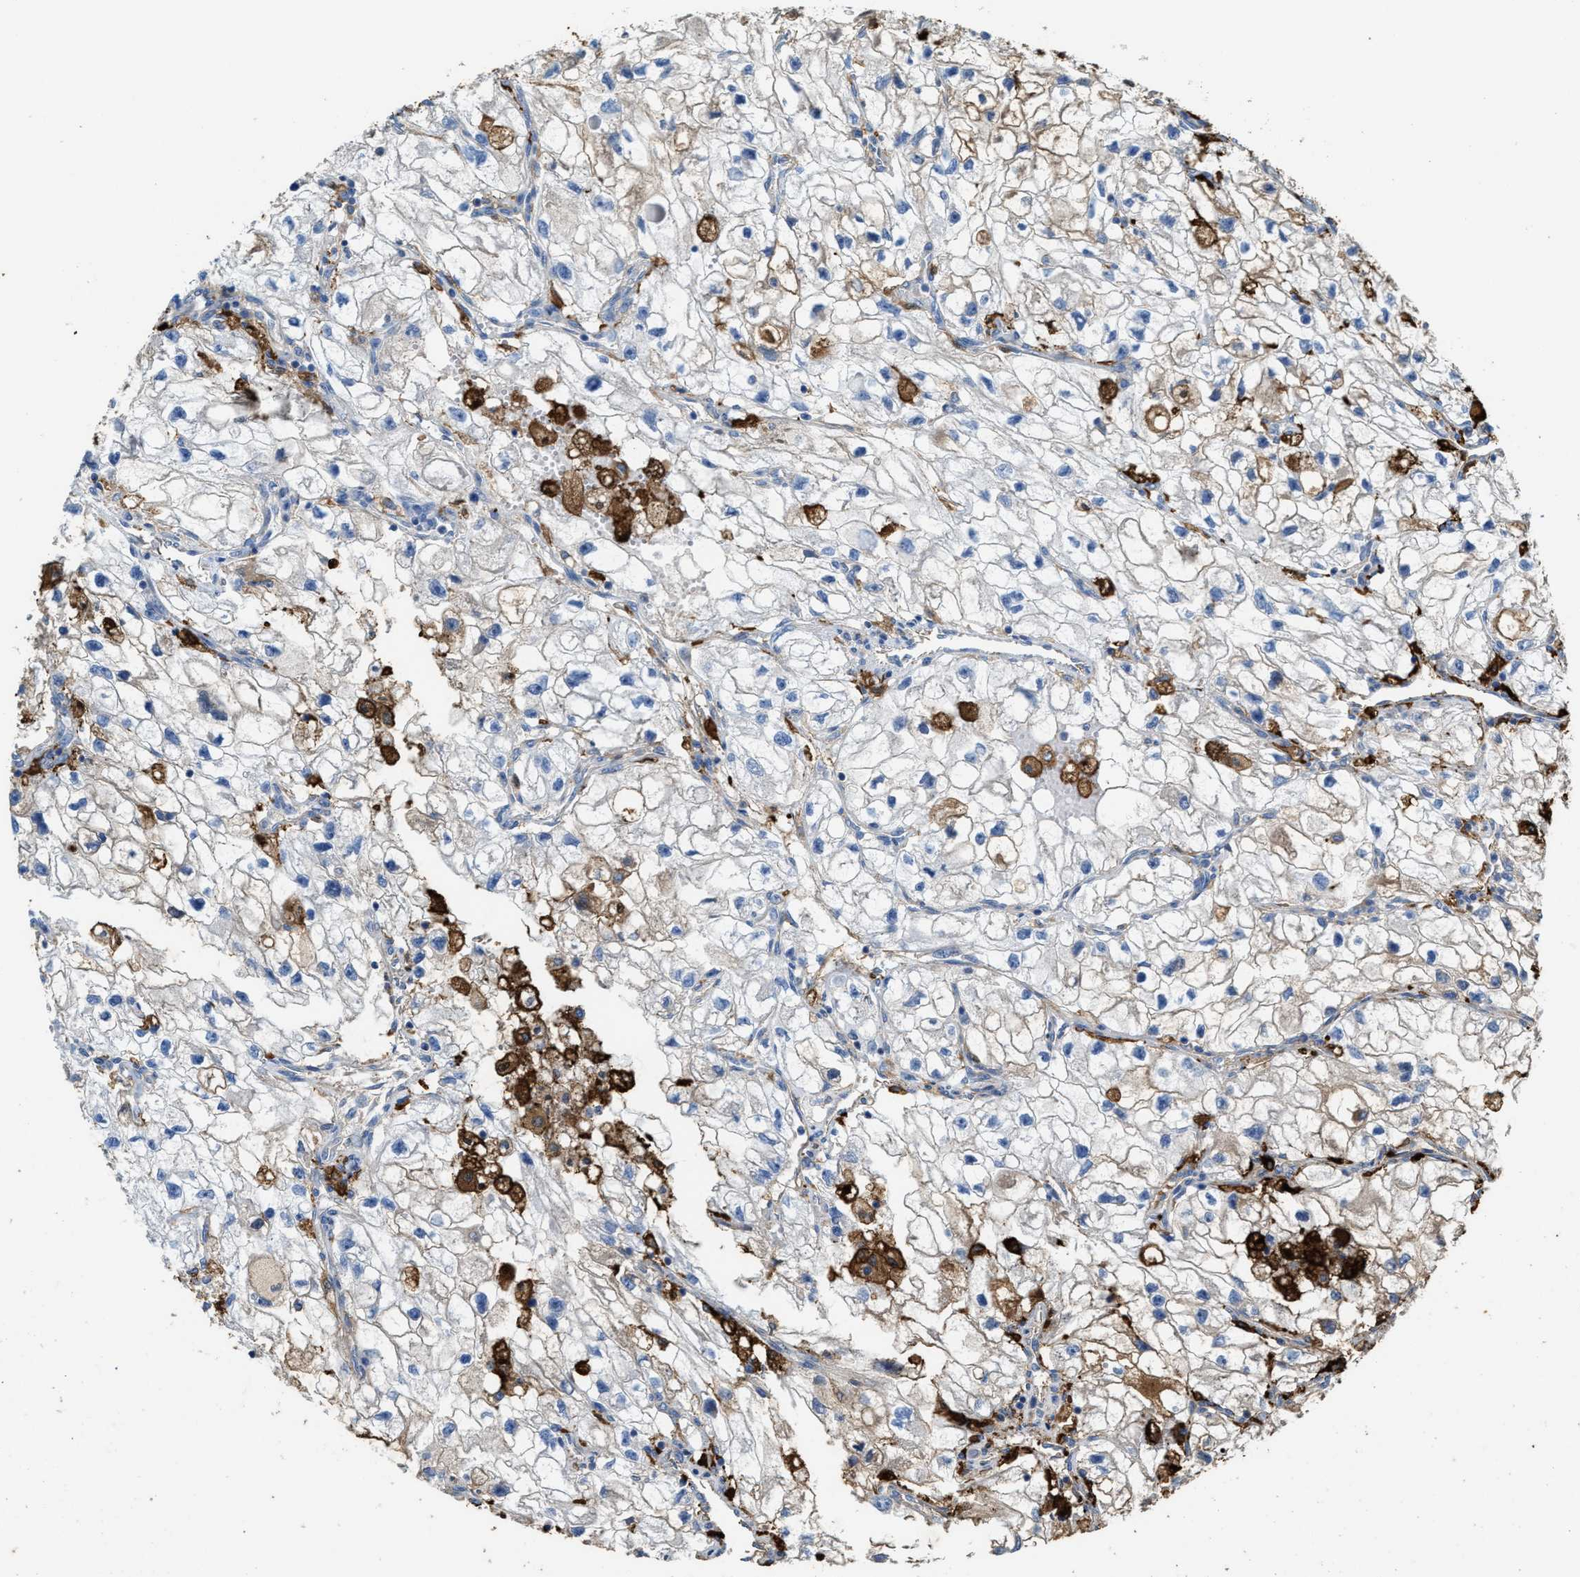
{"staining": {"intensity": "moderate", "quantity": "25%-75%", "location": "cytoplasmic/membranous"}, "tissue": "renal cancer", "cell_type": "Tumor cells", "image_type": "cancer", "snomed": [{"axis": "morphology", "description": "Adenocarcinoma, NOS"}, {"axis": "topography", "description": "Kidney"}], "caption": "This image shows renal cancer stained with IHC to label a protein in brown. The cytoplasmic/membranous of tumor cells show moderate positivity for the protein. Nuclei are counter-stained blue.", "gene": "ATIC", "patient": {"sex": "female", "age": 70}}